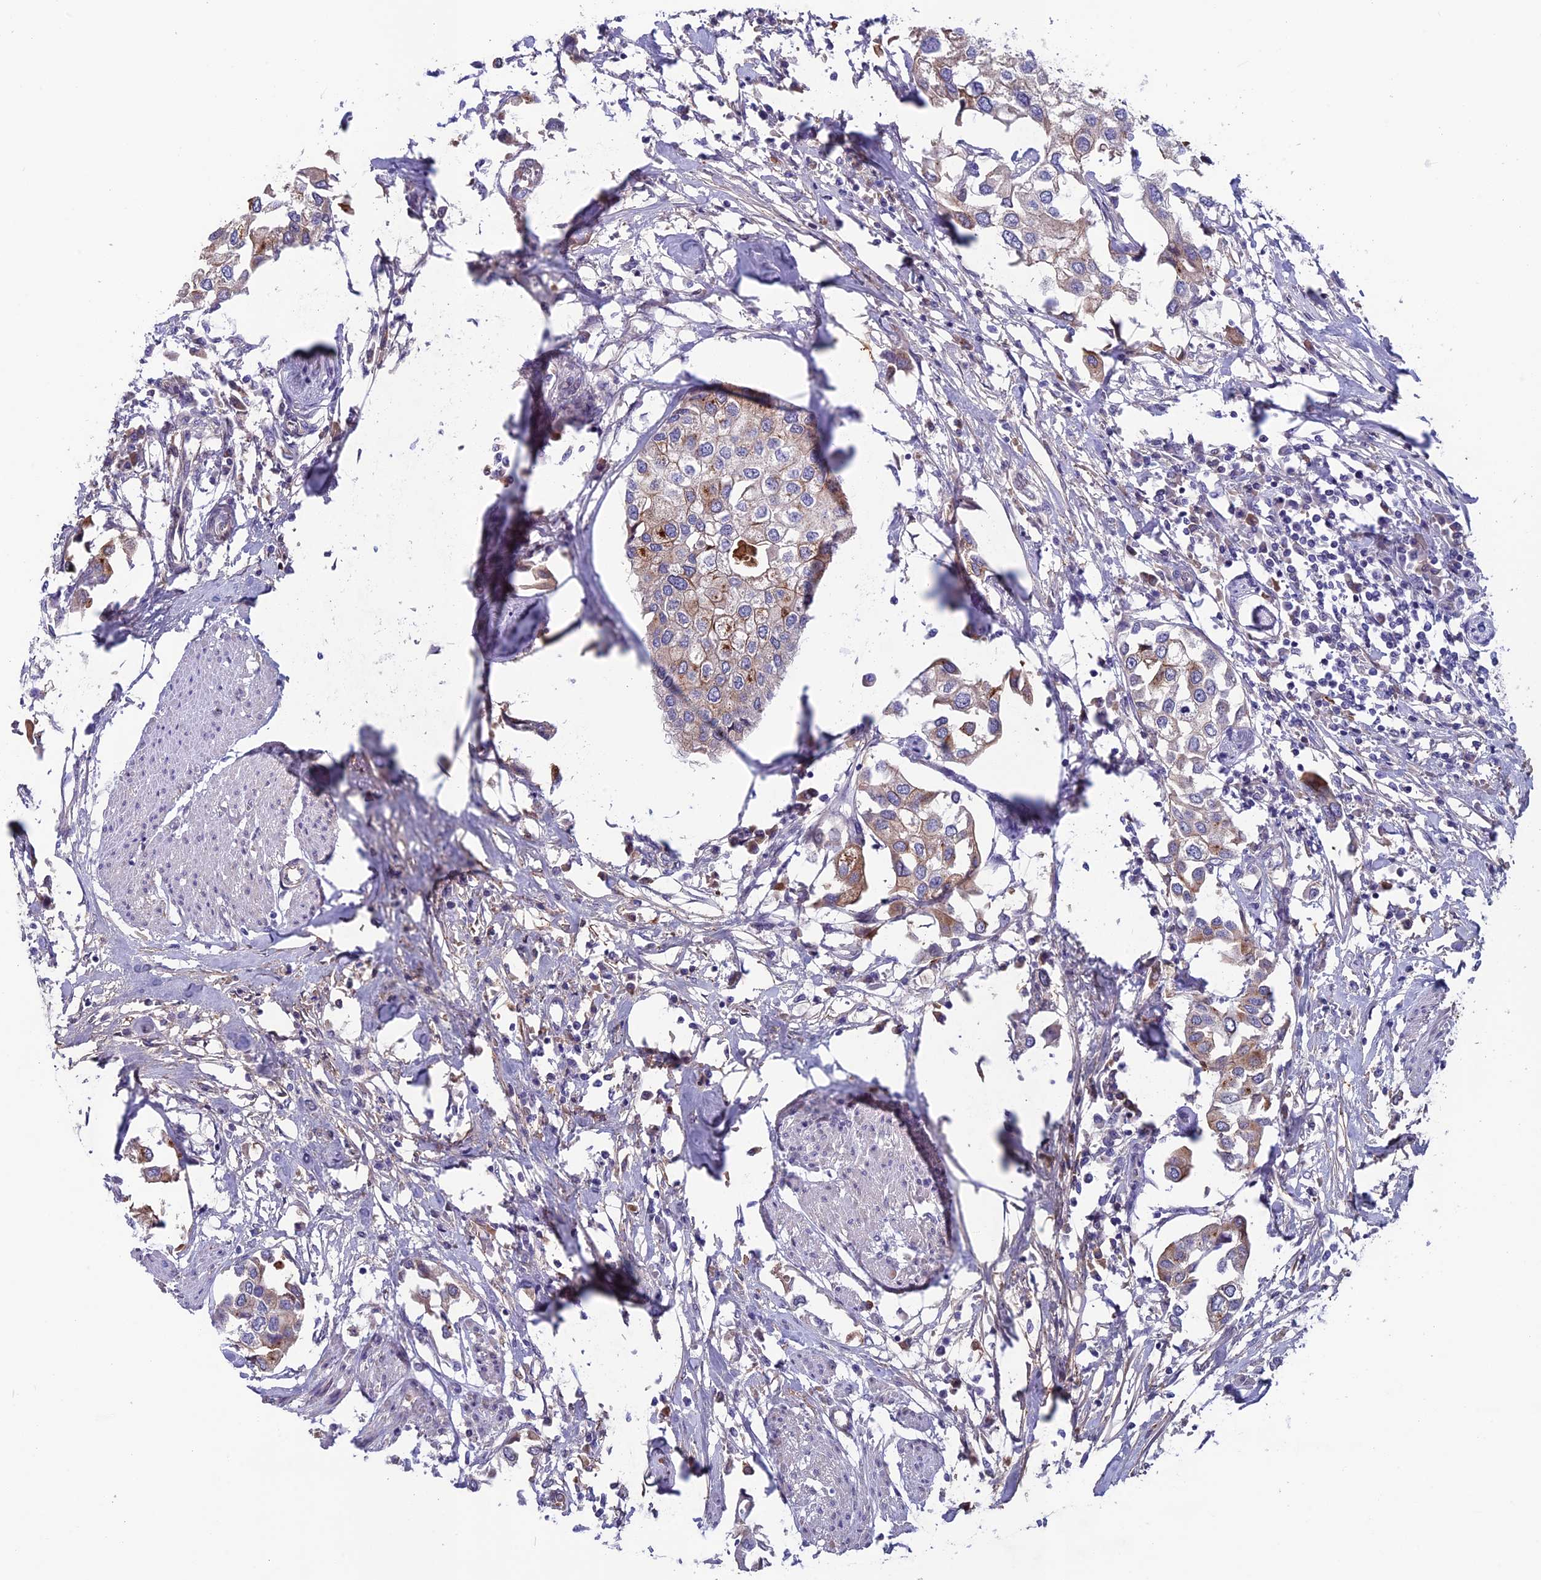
{"staining": {"intensity": "moderate", "quantity": "25%-75%", "location": "cytoplasmic/membranous"}, "tissue": "urothelial cancer", "cell_type": "Tumor cells", "image_type": "cancer", "snomed": [{"axis": "morphology", "description": "Urothelial carcinoma, High grade"}, {"axis": "topography", "description": "Urinary bladder"}], "caption": "Human high-grade urothelial carcinoma stained with a brown dye demonstrates moderate cytoplasmic/membranous positive expression in about 25%-75% of tumor cells.", "gene": "FKBPL", "patient": {"sex": "male", "age": 64}}